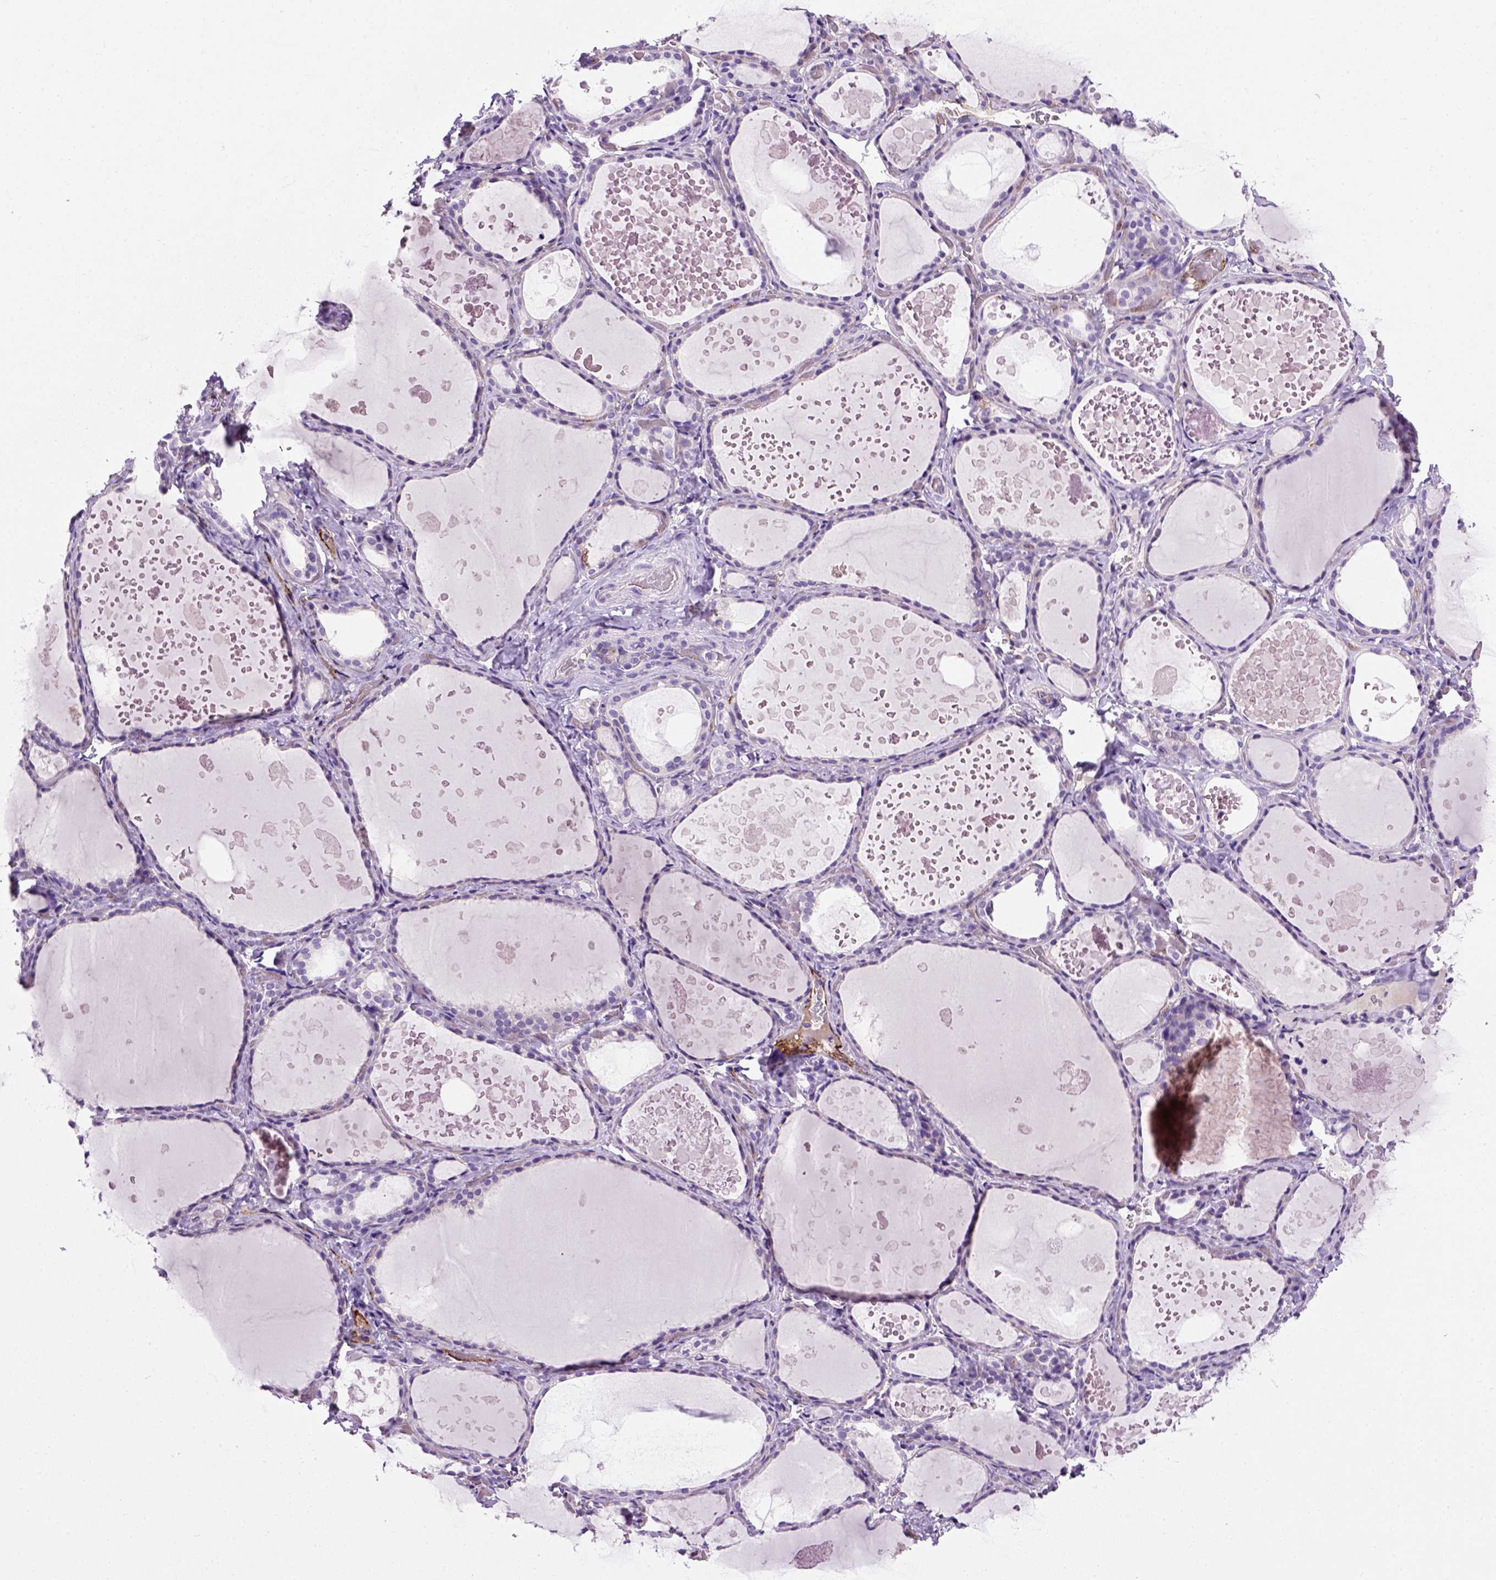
{"staining": {"intensity": "negative", "quantity": "none", "location": "none"}, "tissue": "thyroid gland", "cell_type": "Glandular cells", "image_type": "normal", "snomed": [{"axis": "morphology", "description": "Normal tissue, NOS"}, {"axis": "topography", "description": "Thyroid gland"}], "caption": "Human thyroid gland stained for a protein using immunohistochemistry (IHC) reveals no expression in glandular cells.", "gene": "VWF", "patient": {"sex": "female", "age": 56}}